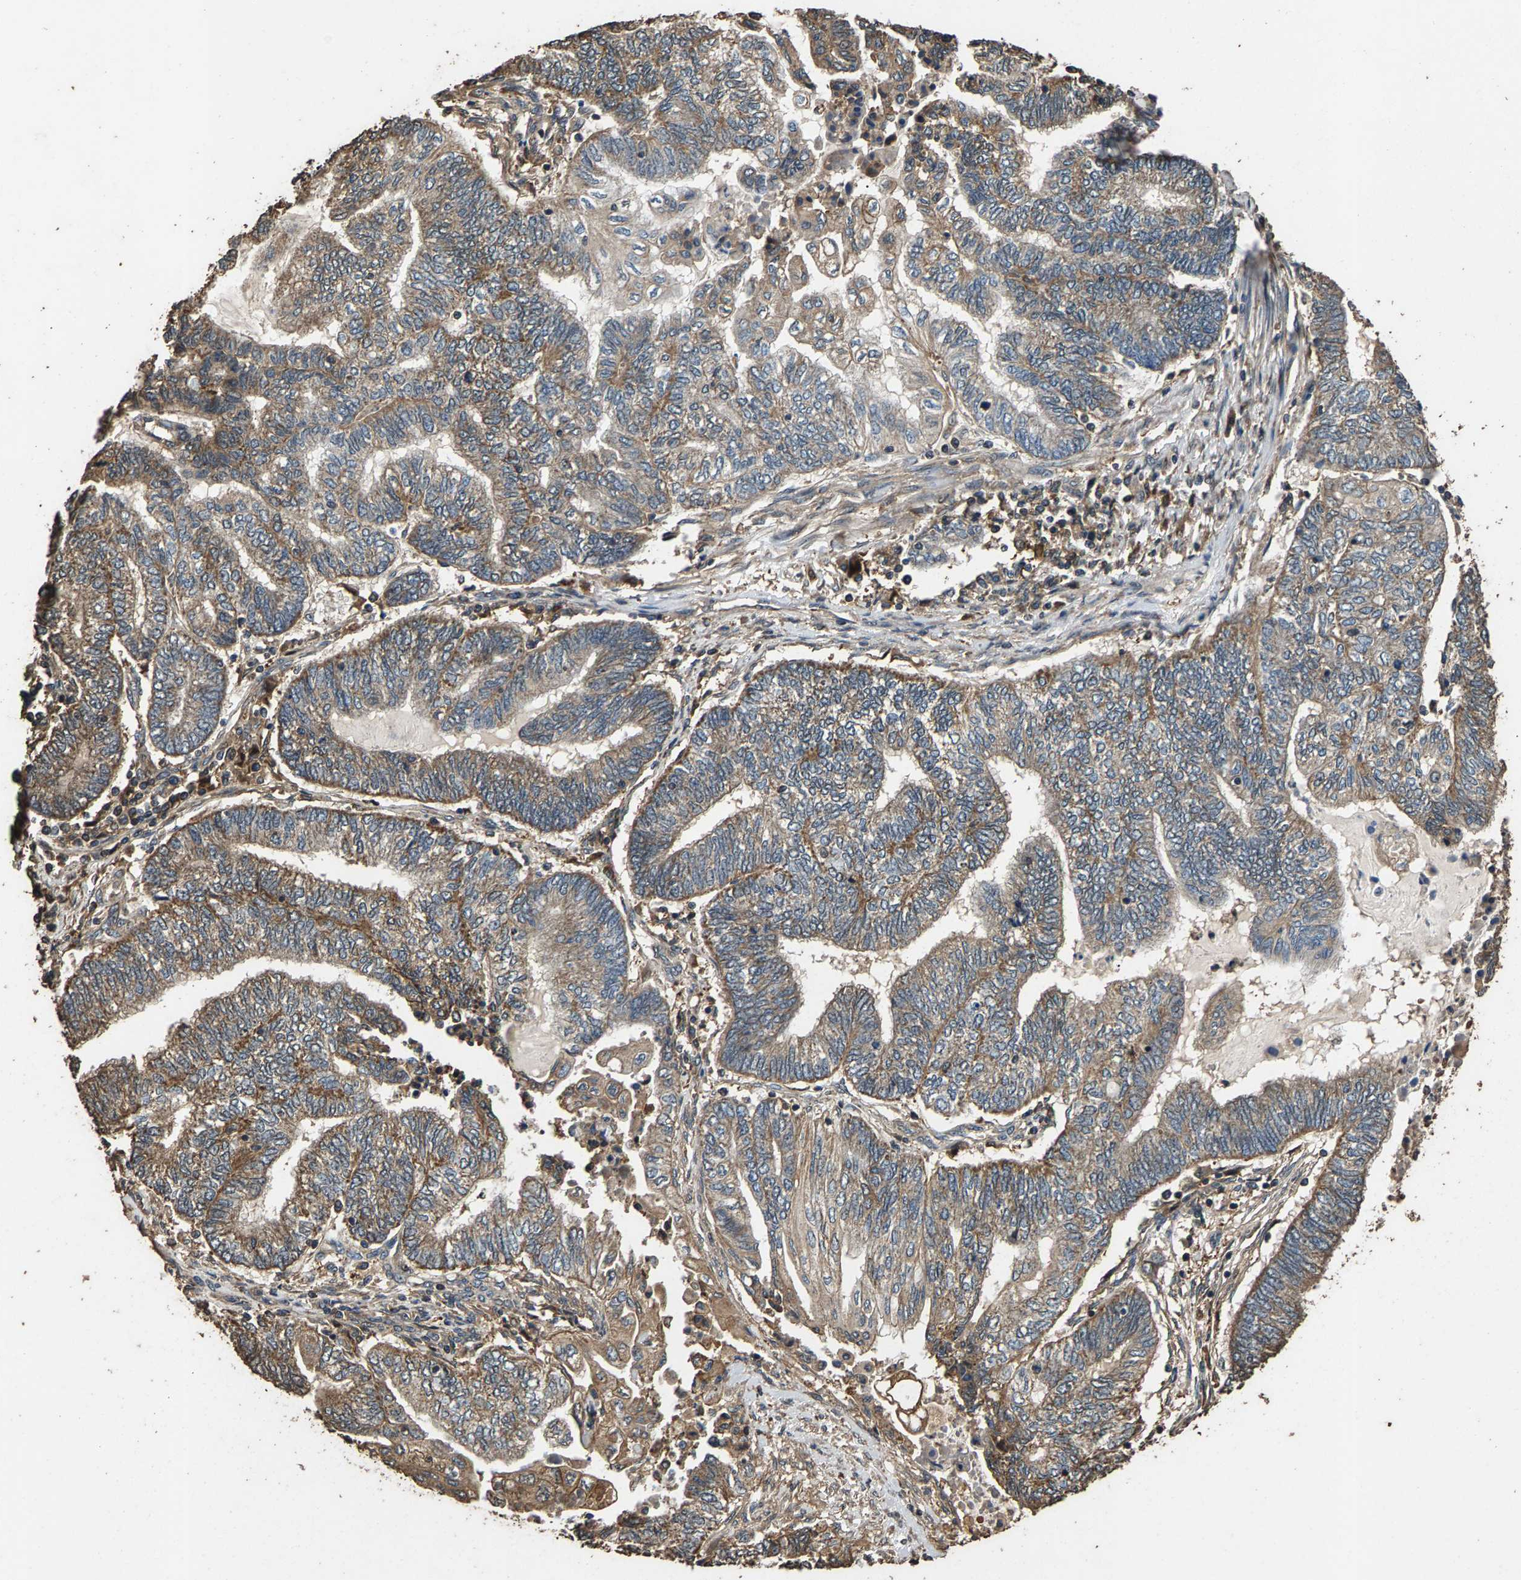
{"staining": {"intensity": "weak", "quantity": ">75%", "location": "cytoplasmic/membranous"}, "tissue": "endometrial cancer", "cell_type": "Tumor cells", "image_type": "cancer", "snomed": [{"axis": "morphology", "description": "Adenocarcinoma, NOS"}, {"axis": "topography", "description": "Uterus"}, {"axis": "topography", "description": "Endometrium"}], "caption": "Tumor cells reveal weak cytoplasmic/membranous expression in about >75% of cells in endometrial cancer.", "gene": "MRPL27", "patient": {"sex": "female", "age": 70}}